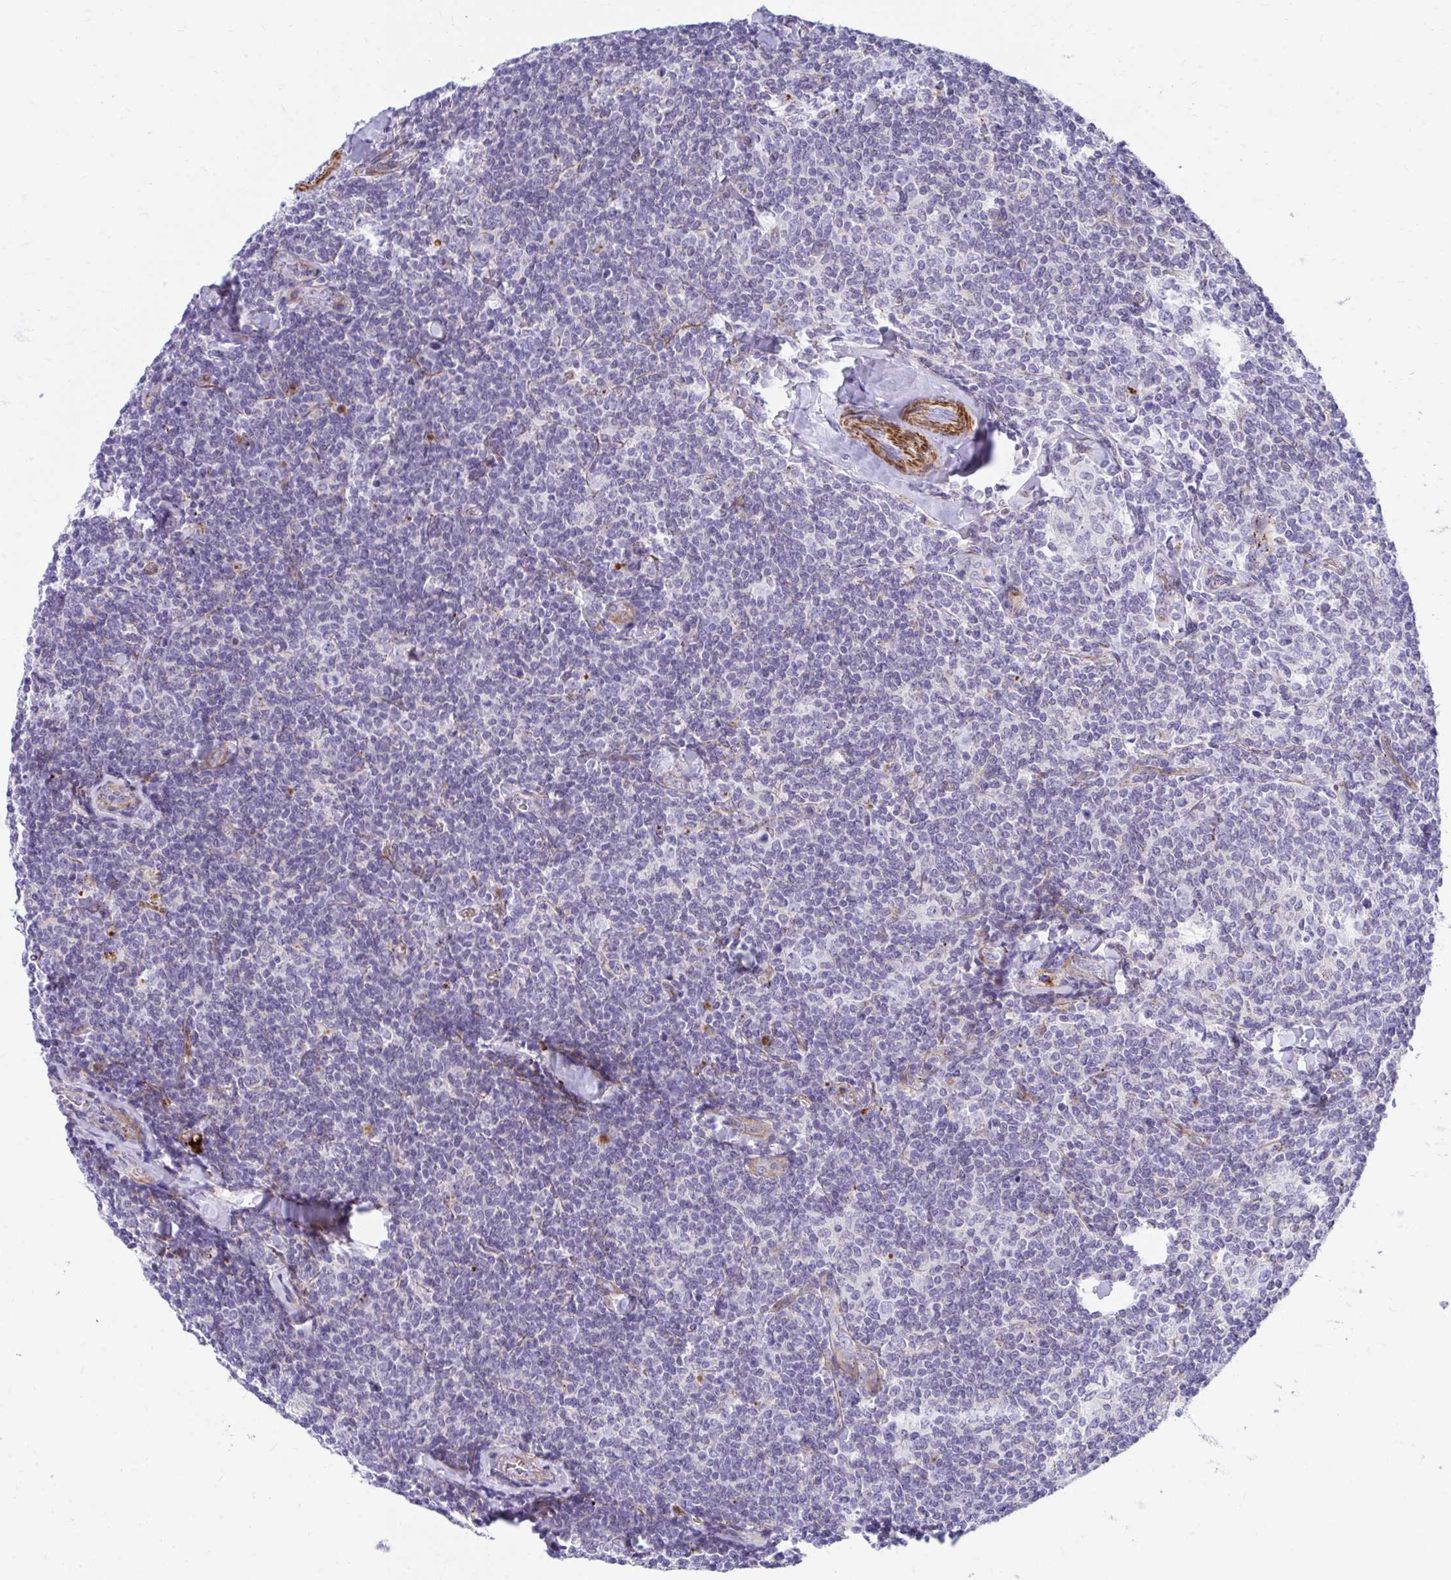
{"staining": {"intensity": "negative", "quantity": "none", "location": "none"}, "tissue": "lymphoma", "cell_type": "Tumor cells", "image_type": "cancer", "snomed": [{"axis": "morphology", "description": "Malignant lymphoma, non-Hodgkin's type, Low grade"}, {"axis": "topography", "description": "Lymph node"}], "caption": "This is an IHC image of human malignant lymphoma, non-Hodgkin's type (low-grade). There is no positivity in tumor cells.", "gene": "CSTB", "patient": {"sex": "female", "age": 56}}